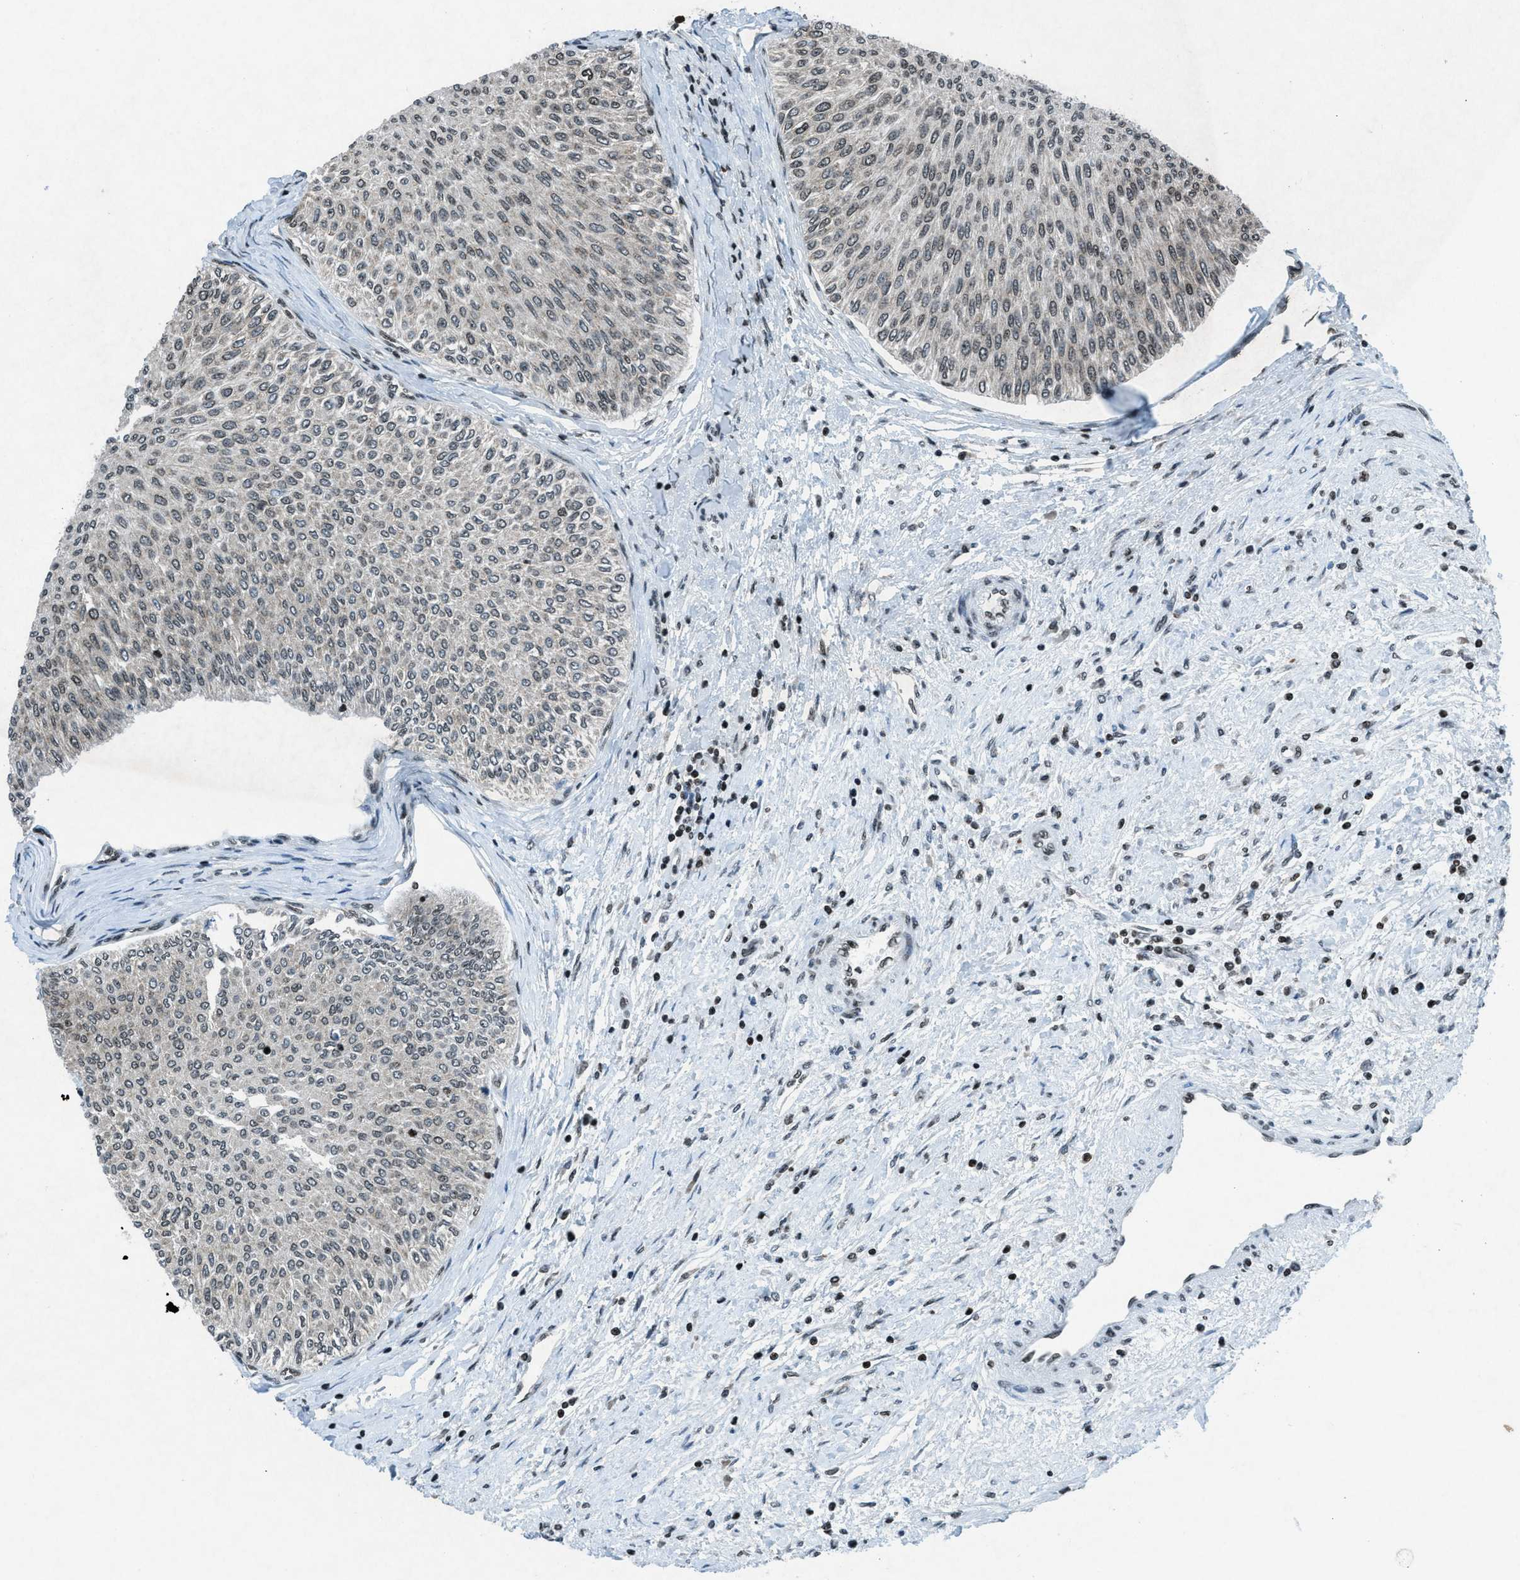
{"staining": {"intensity": "moderate", "quantity": "<25%", "location": "nuclear"}, "tissue": "urothelial cancer", "cell_type": "Tumor cells", "image_type": "cancer", "snomed": [{"axis": "morphology", "description": "Urothelial carcinoma, Low grade"}, {"axis": "topography", "description": "Urinary bladder"}], "caption": "There is low levels of moderate nuclear positivity in tumor cells of urothelial cancer, as demonstrated by immunohistochemical staining (brown color).", "gene": "NXF1", "patient": {"sex": "male", "age": 78}}